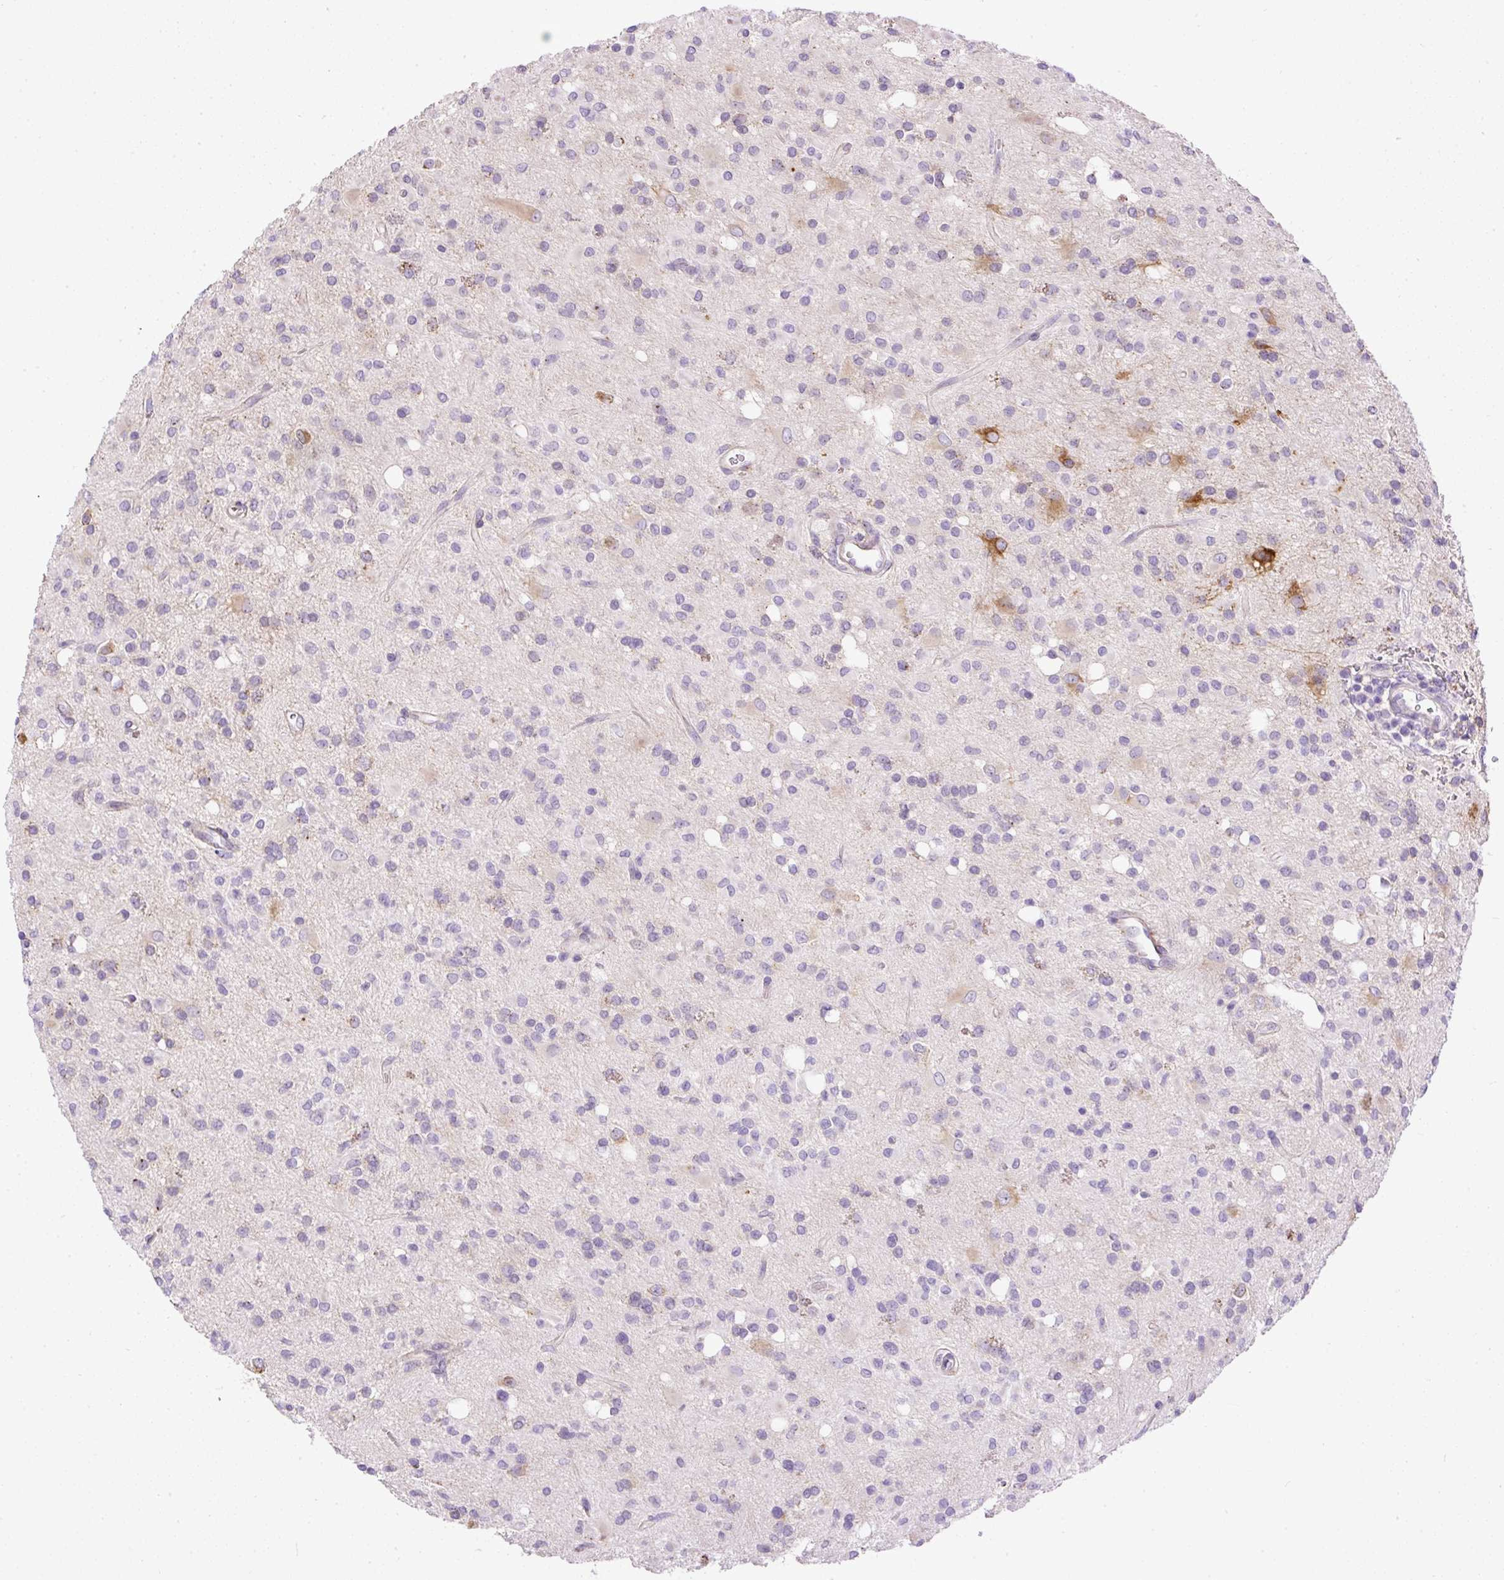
{"staining": {"intensity": "moderate", "quantity": "<25%", "location": "cytoplasmic/membranous"}, "tissue": "glioma", "cell_type": "Tumor cells", "image_type": "cancer", "snomed": [{"axis": "morphology", "description": "Glioma, malignant, Low grade"}, {"axis": "topography", "description": "Brain"}], "caption": "A brown stain shows moderate cytoplasmic/membranous staining of a protein in human malignant low-grade glioma tumor cells.", "gene": "CFAP47", "patient": {"sex": "female", "age": 33}}